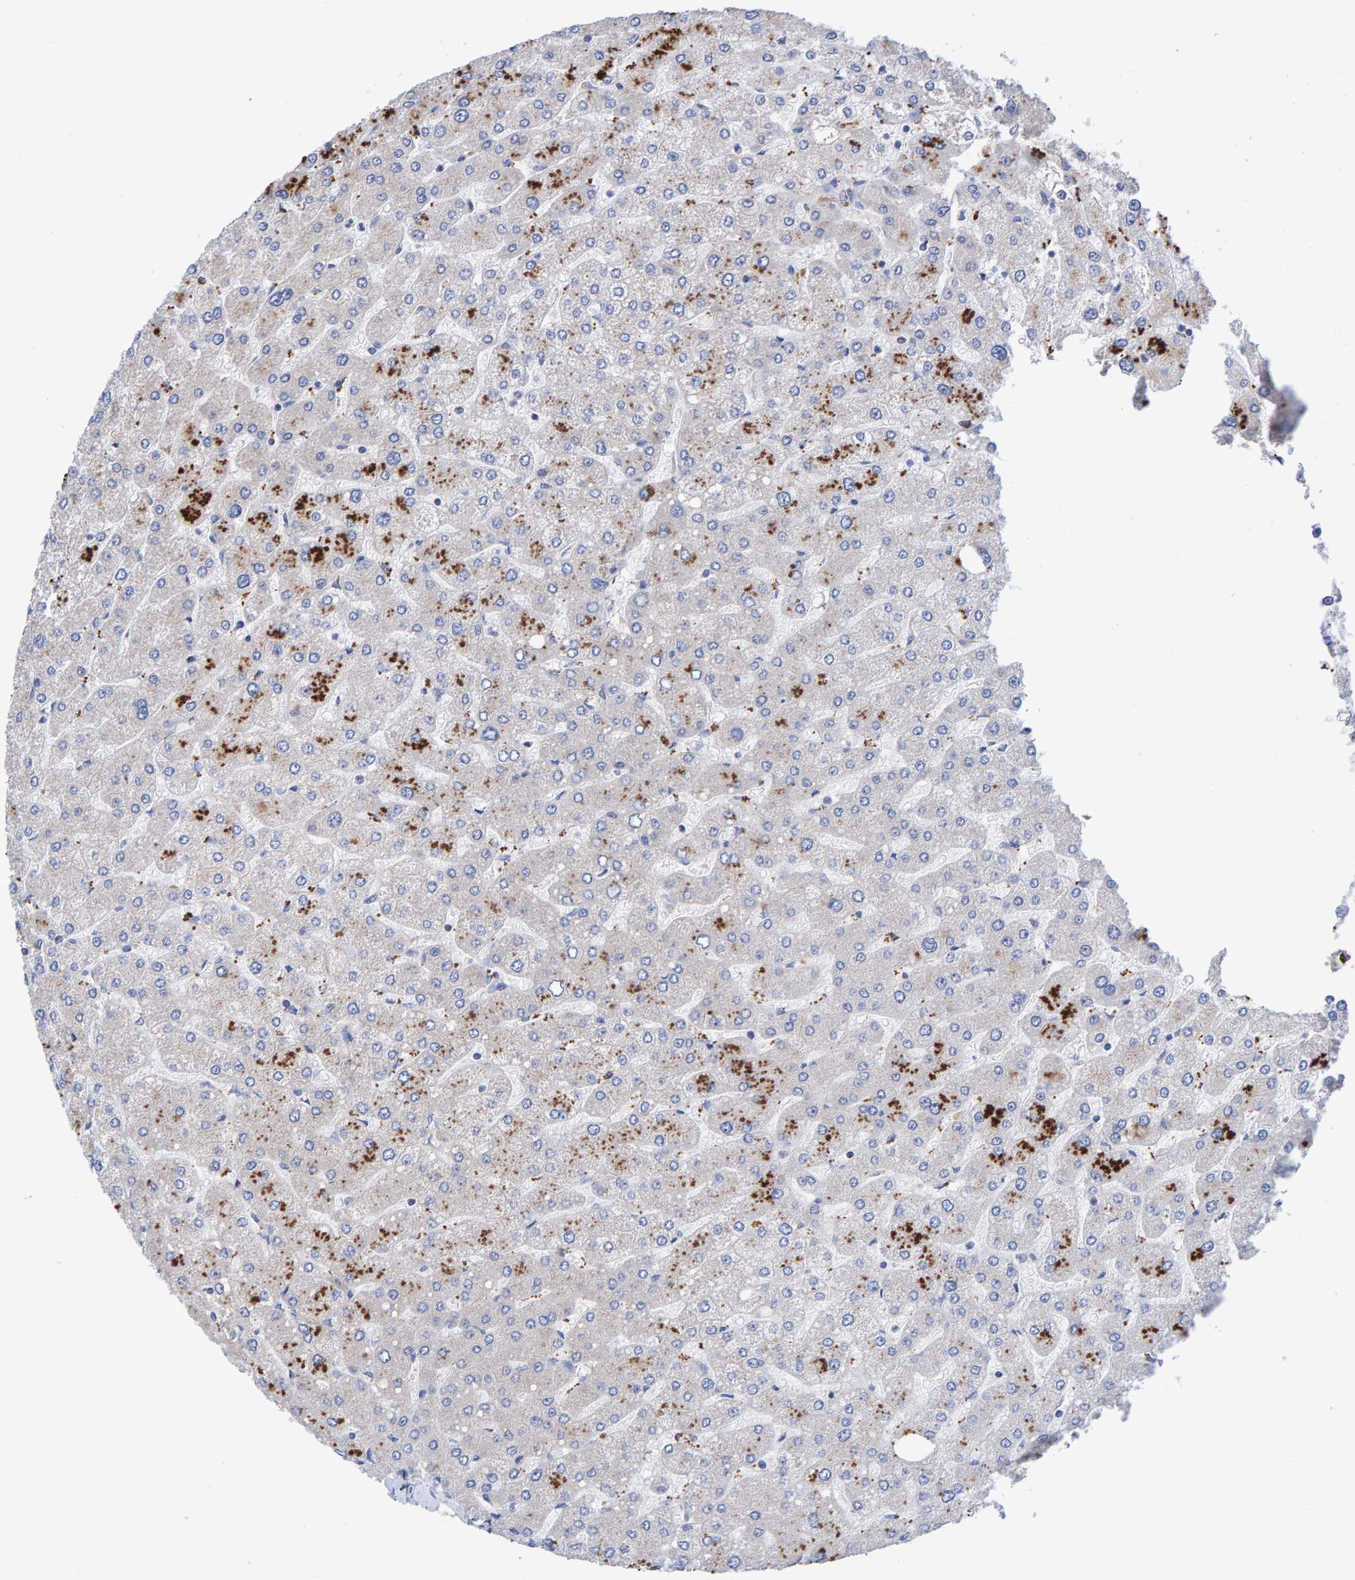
{"staining": {"intensity": "negative", "quantity": "none", "location": "none"}, "tissue": "liver", "cell_type": "Cholangiocytes", "image_type": "normal", "snomed": [{"axis": "morphology", "description": "Normal tissue, NOS"}, {"axis": "topography", "description": "Liver"}], "caption": "DAB immunohistochemical staining of benign human liver exhibits no significant positivity in cholangiocytes.", "gene": "EFR3A", "patient": {"sex": "male", "age": 55}}